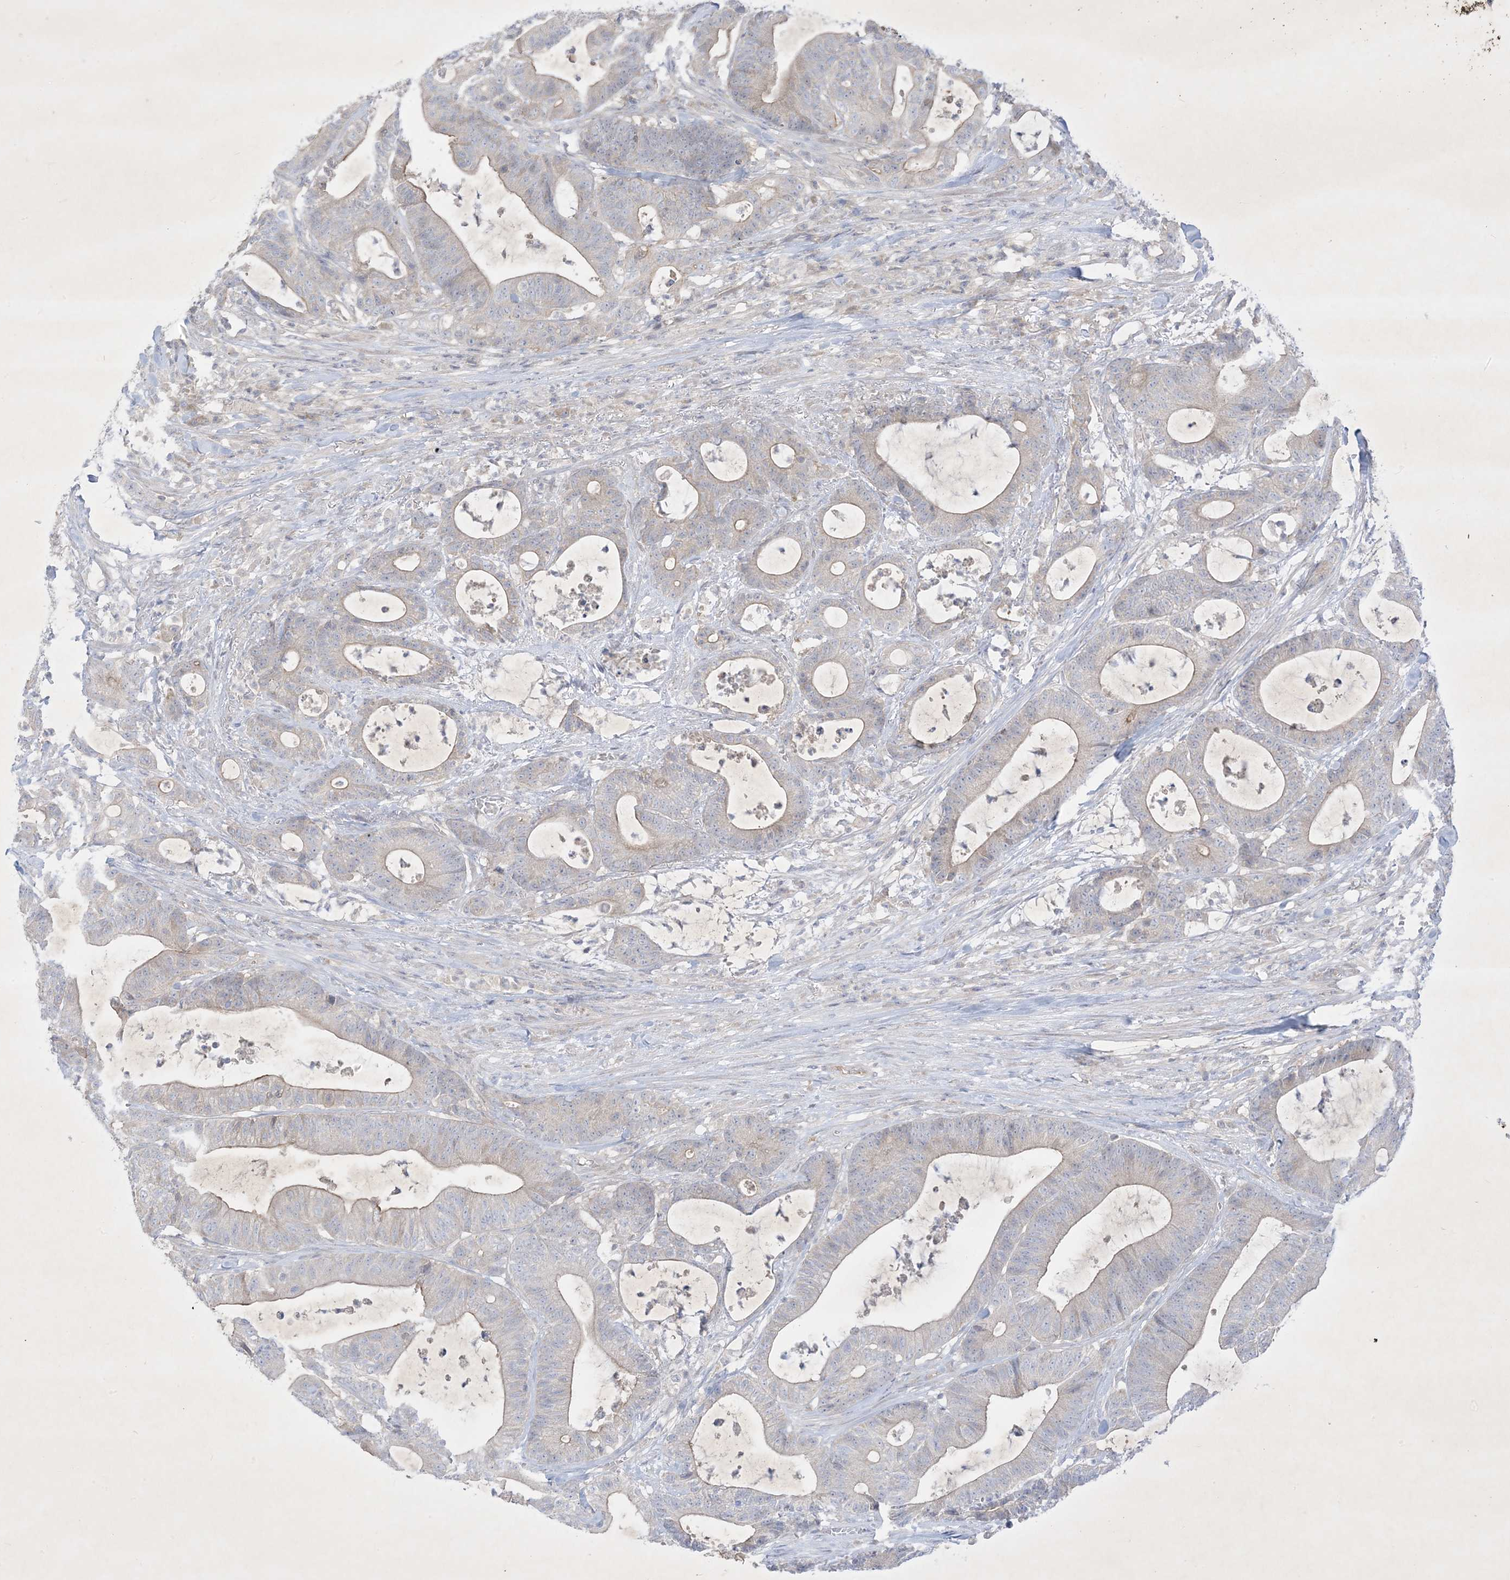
{"staining": {"intensity": "weak", "quantity": "<25%", "location": "cytoplasmic/membranous"}, "tissue": "colorectal cancer", "cell_type": "Tumor cells", "image_type": "cancer", "snomed": [{"axis": "morphology", "description": "Adenocarcinoma, NOS"}, {"axis": "topography", "description": "Colon"}], "caption": "This is a image of immunohistochemistry staining of adenocarcinoma (colorectal), which shows no staining in tumor cells.", "gene": "PLEKHA3", "patient": {"sex": "female", "age": 84}}